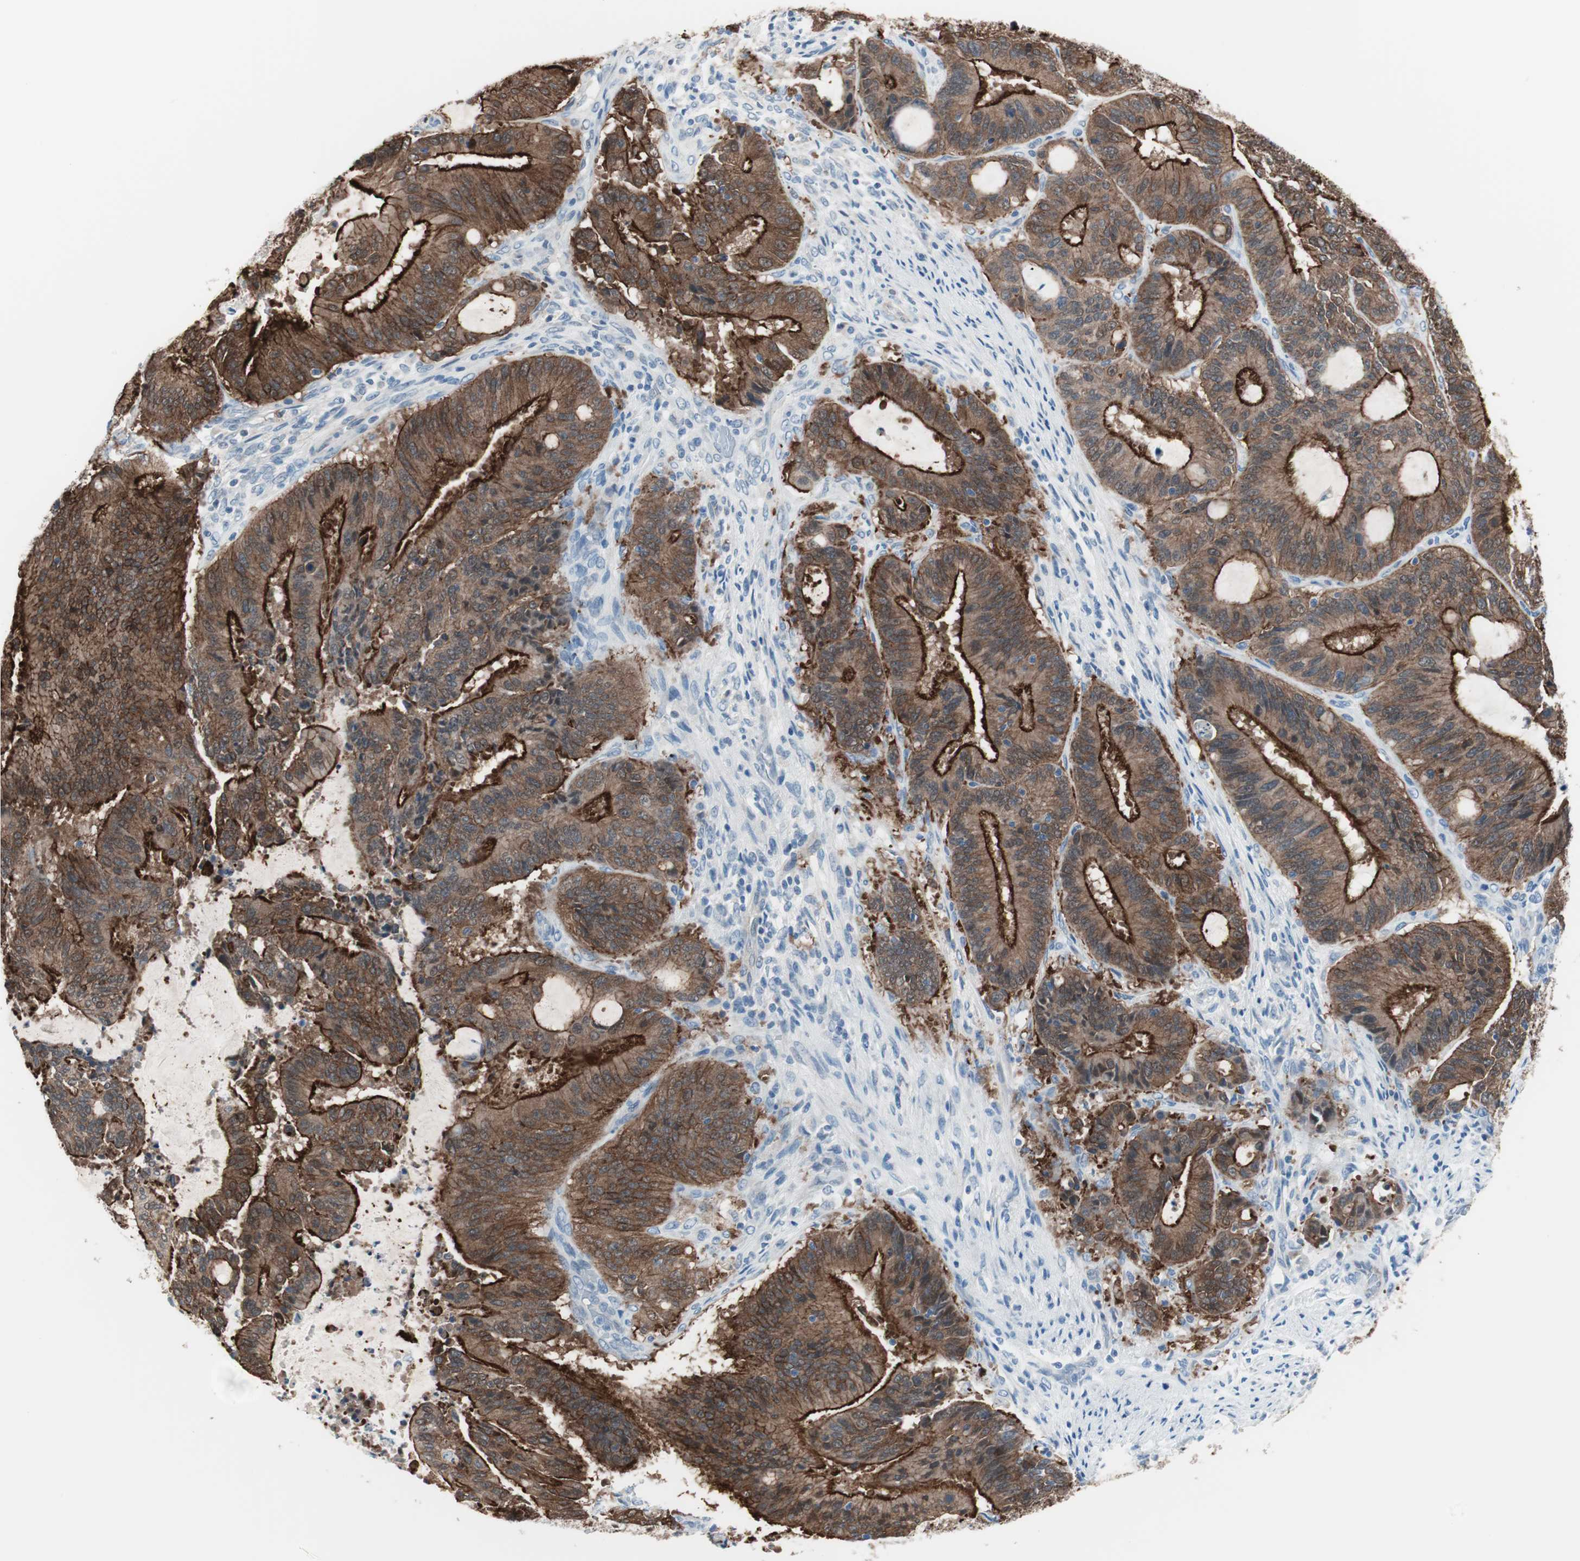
{"staining": {"intensity": "strong", "quantity": ">75%", "location": "cytoplasmic/membranous"}, "tissue": "liver cancer", "cell_type": "Tumor cells", "image_type": "cancer", "snomed": [{"axis": "morphology", "description": "Cholangiocarcinoma"}, {"axis": "topography", "description": "Liver"}], "caption": "Protein staining by immunohistochemistry (IHC) displays strong cytoplasmic/membranous expression in about >75% of tumor cells in liver cholangiocarcinoma. Nuclei are stained in blue.", "gene": "VIL1", "patient": {"sex": "female", "age": 73}}